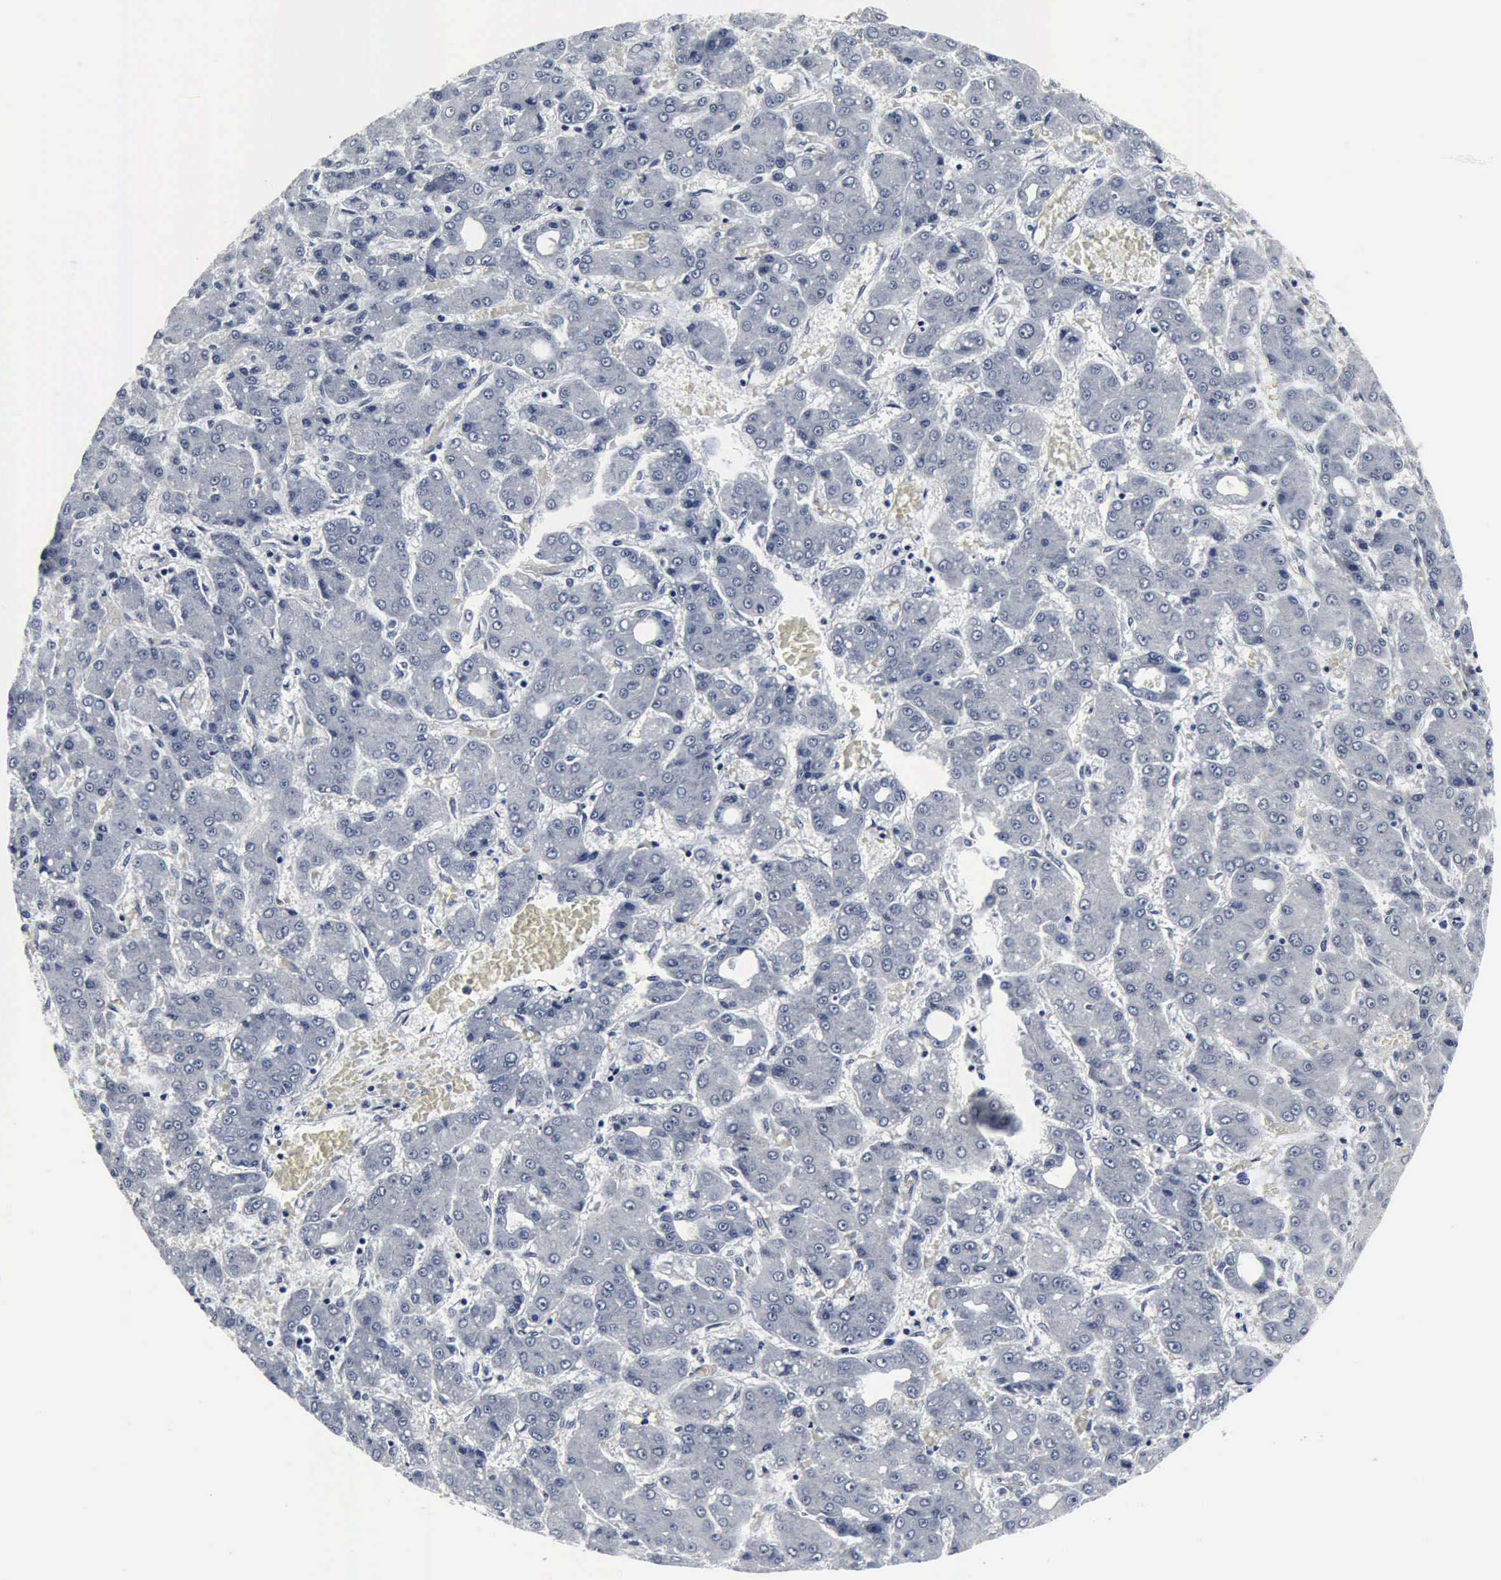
{"staining": {"intensity": "negative", "quantity": "none", "location": "none"}, "tissue": "liver cancer", "cell_type": "Tumor cells", "image_type": "cancer", "snomed": [{"axis": "morphology", "description": "Carcinoma, Hepatocellular, NOS"}, {"axis": "topography", "description": "Liver"}], "caption": "DAB immunohistochemical staining of human liver cancer (hepatocellular carcinoma) reveals no significant staining in tumor cells.", "gene": "SNAP25", "patient": {"sex": "male", "age": 69}}